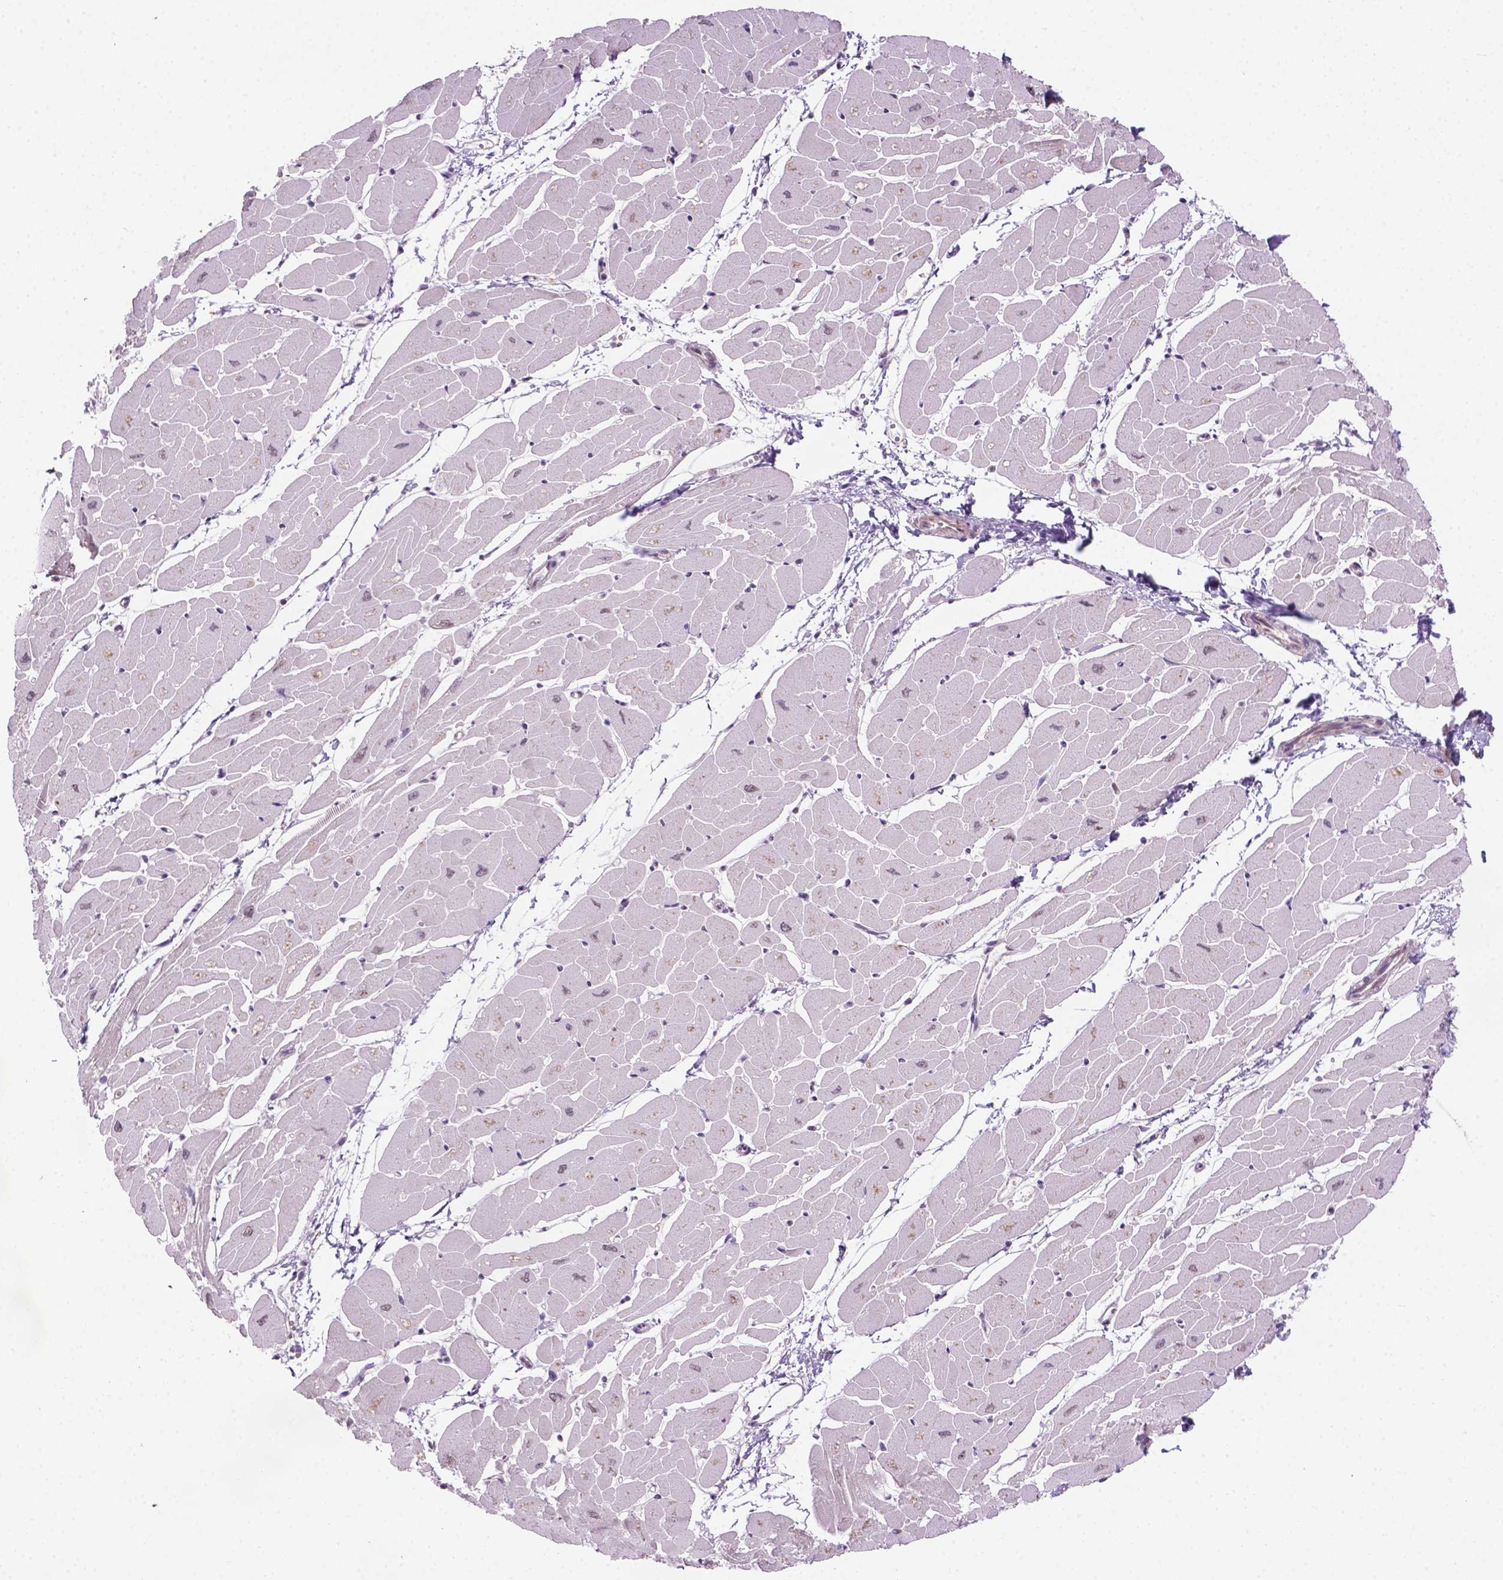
{"staining": {"intensity": "moderate", "quantity": "25%-75%", "location": "nuclear"}, "tissue": "heart muscle", "cell_type": "Cardiomyocytes", "image_type": "normal", "snomed": [{"axis": "morphology", "description": "Normal tissue, NOS"}, {"axis": "topography", "description": "Heart"}], "caption": "Moderate nuclear protein positivity is seen in about 25%-75% of cardiomyocytes in heart muscle.", "gene": "PHAX", "patient": {"sex": "male", "age": 57}}